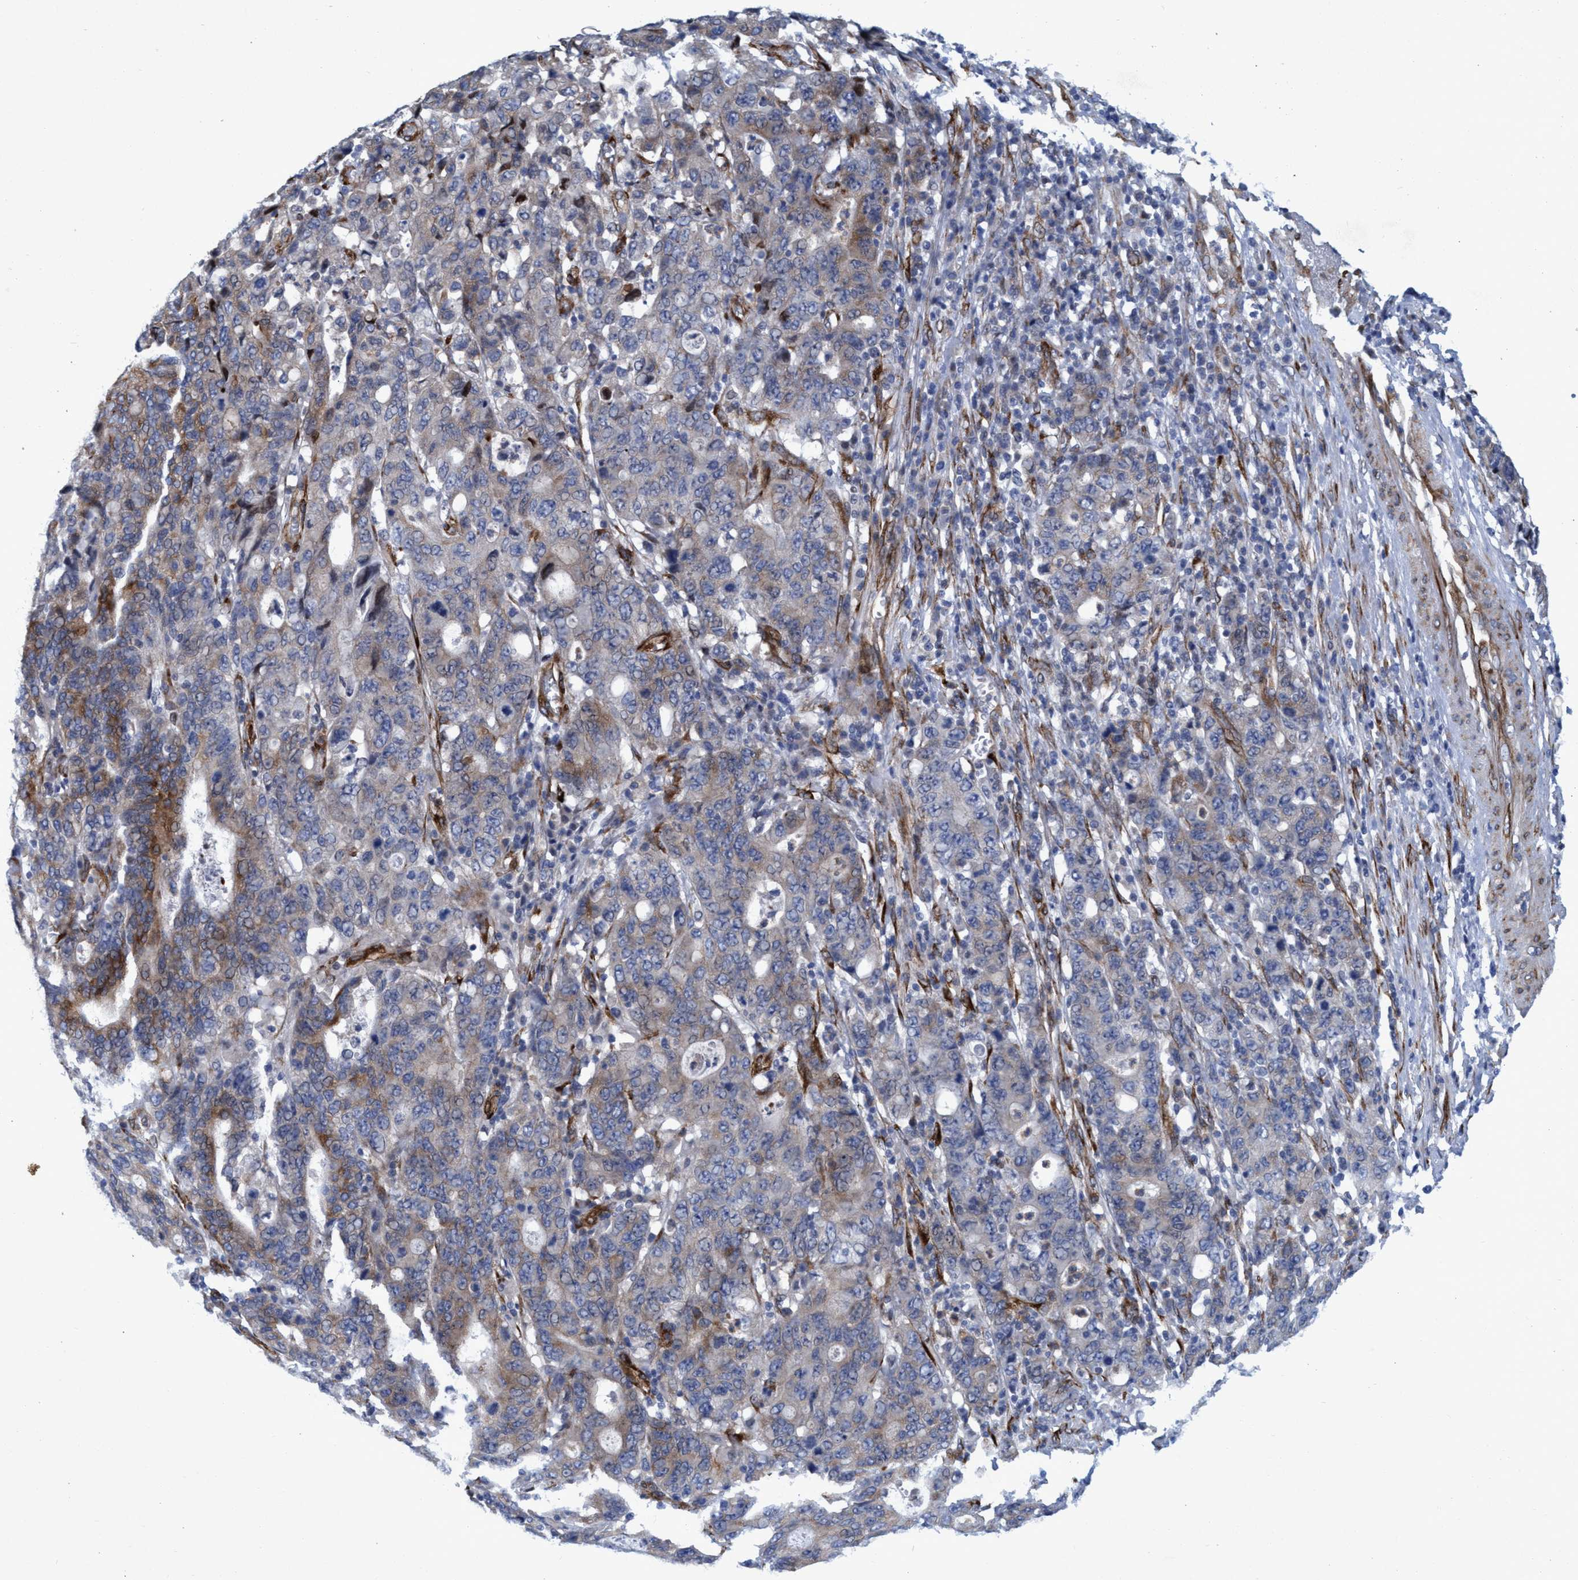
{"staining": {"intensity": "weak", "quantity": "25%-75%", "location": "cytoplasmic/membranous"}, "tissue": "stomach cancer", "cell_type": "Tumor cells", "image_type": "cancer", "snomed": [{"axis": "morphology", "description": "Adenocarcinoma, NOS"}, {"axis": "topography", "description": "Stomach, upper"}], "caption": "A high-resolution image shows immunohistochemistry staining of stomach adenocarcinoma, which exhibits weak cytoplasmic/membranous positivity in about 25%-75% of tumor cells.", "gene": "SLC43A2", "patient": {"sex": "male", "age": 69}}